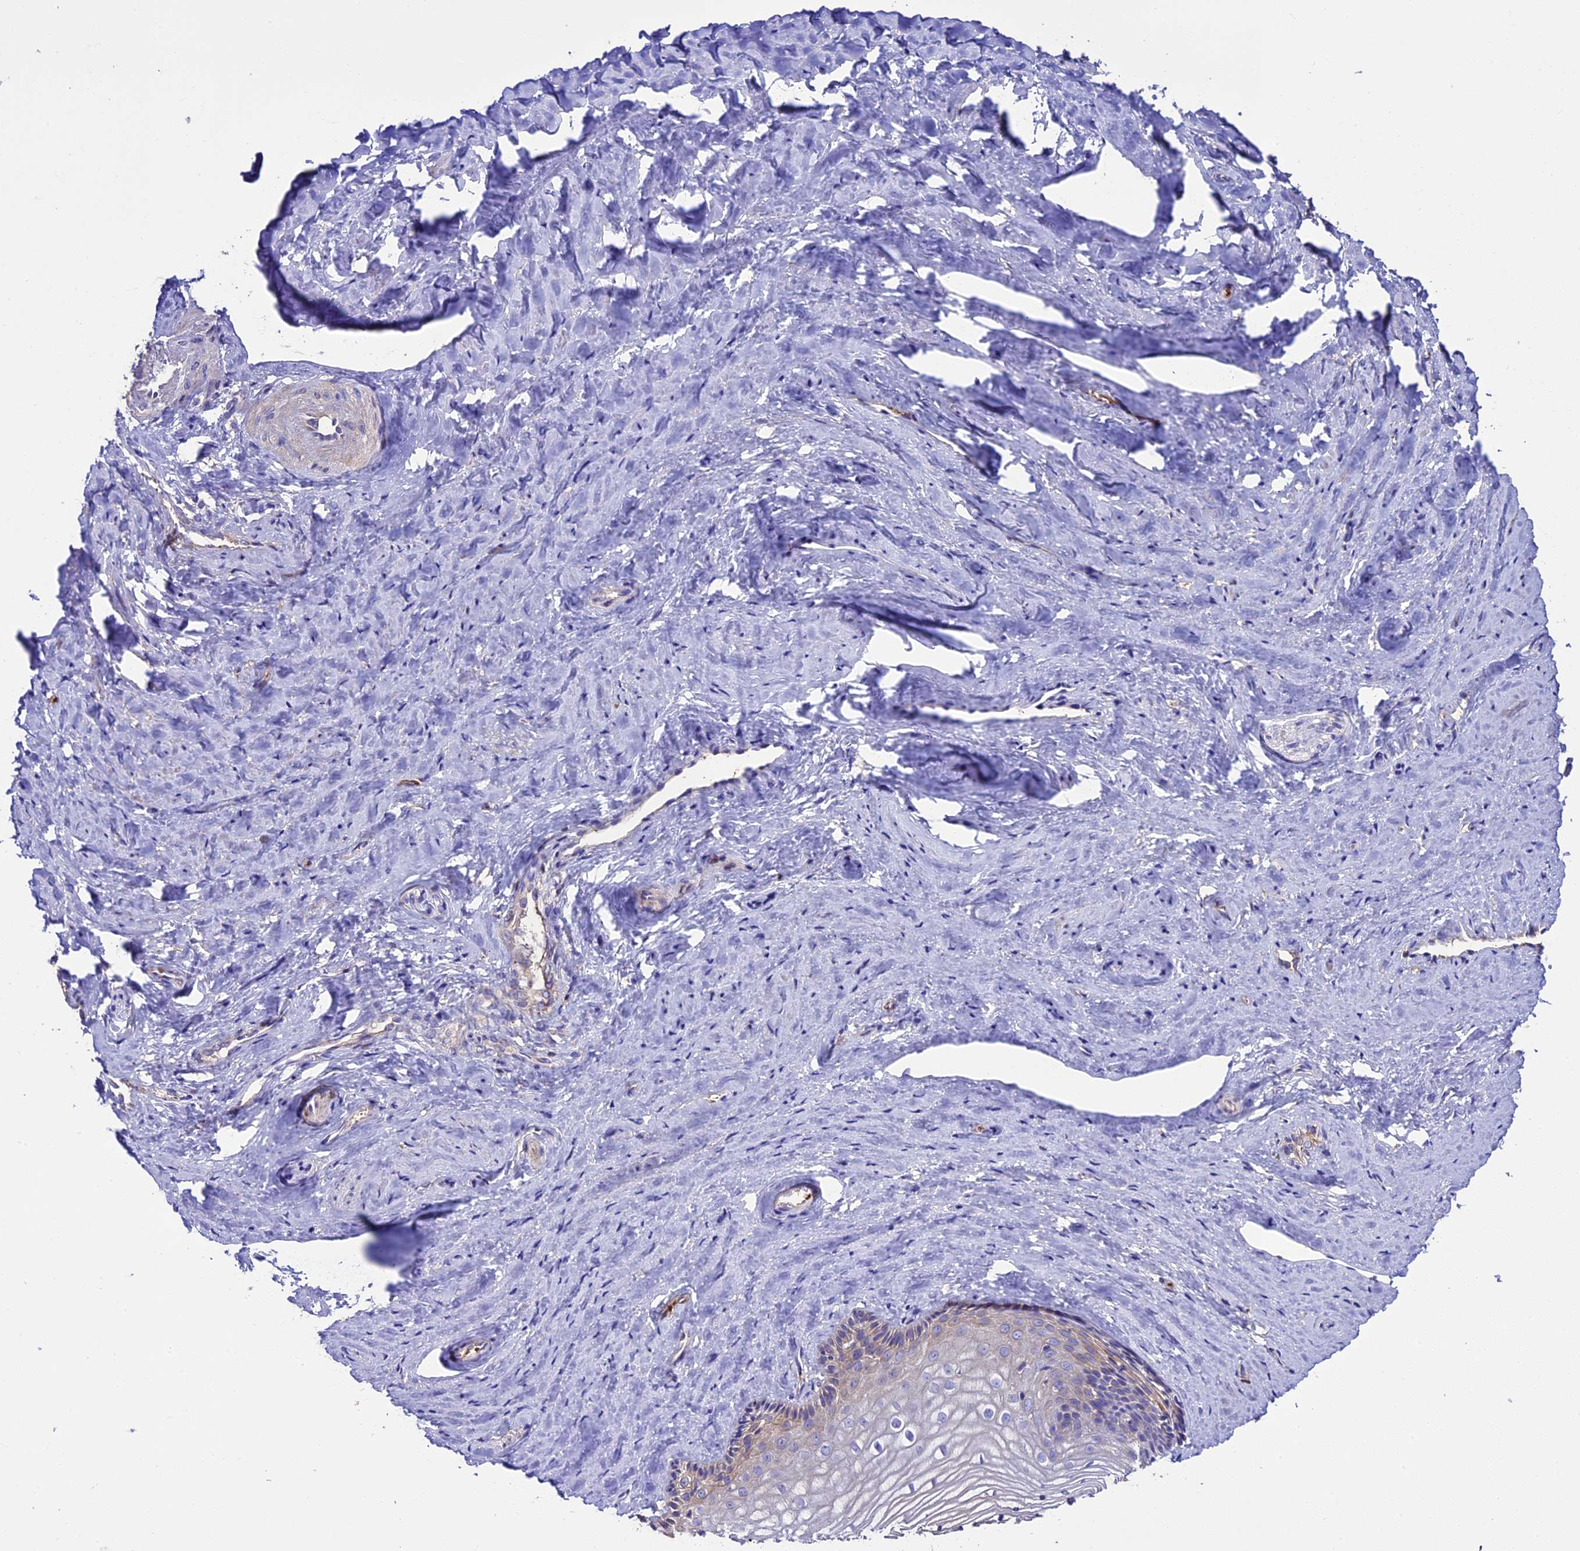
{"staining": {"intensity": "weak", "quantity": "<25%", "location": "cytoplasmic/membranous"}, "tissue": "vagina", "cell_type": "Squamous epithelial cells", "image_type": "normal", "snomed": [{"axis": "morphology", "description": "Normal tissue, NOS"}, {"axis": "topography", "description": "Vagina"}, {"axis": "topography", "description": "Cervix"}], "caption": "Human vagina stained for a protein using immunohistochemistry exhibits no expression in squamous epithelial cells.", "gene": "TCP11L2", "patient": {"sex": "female", "age": 40}}